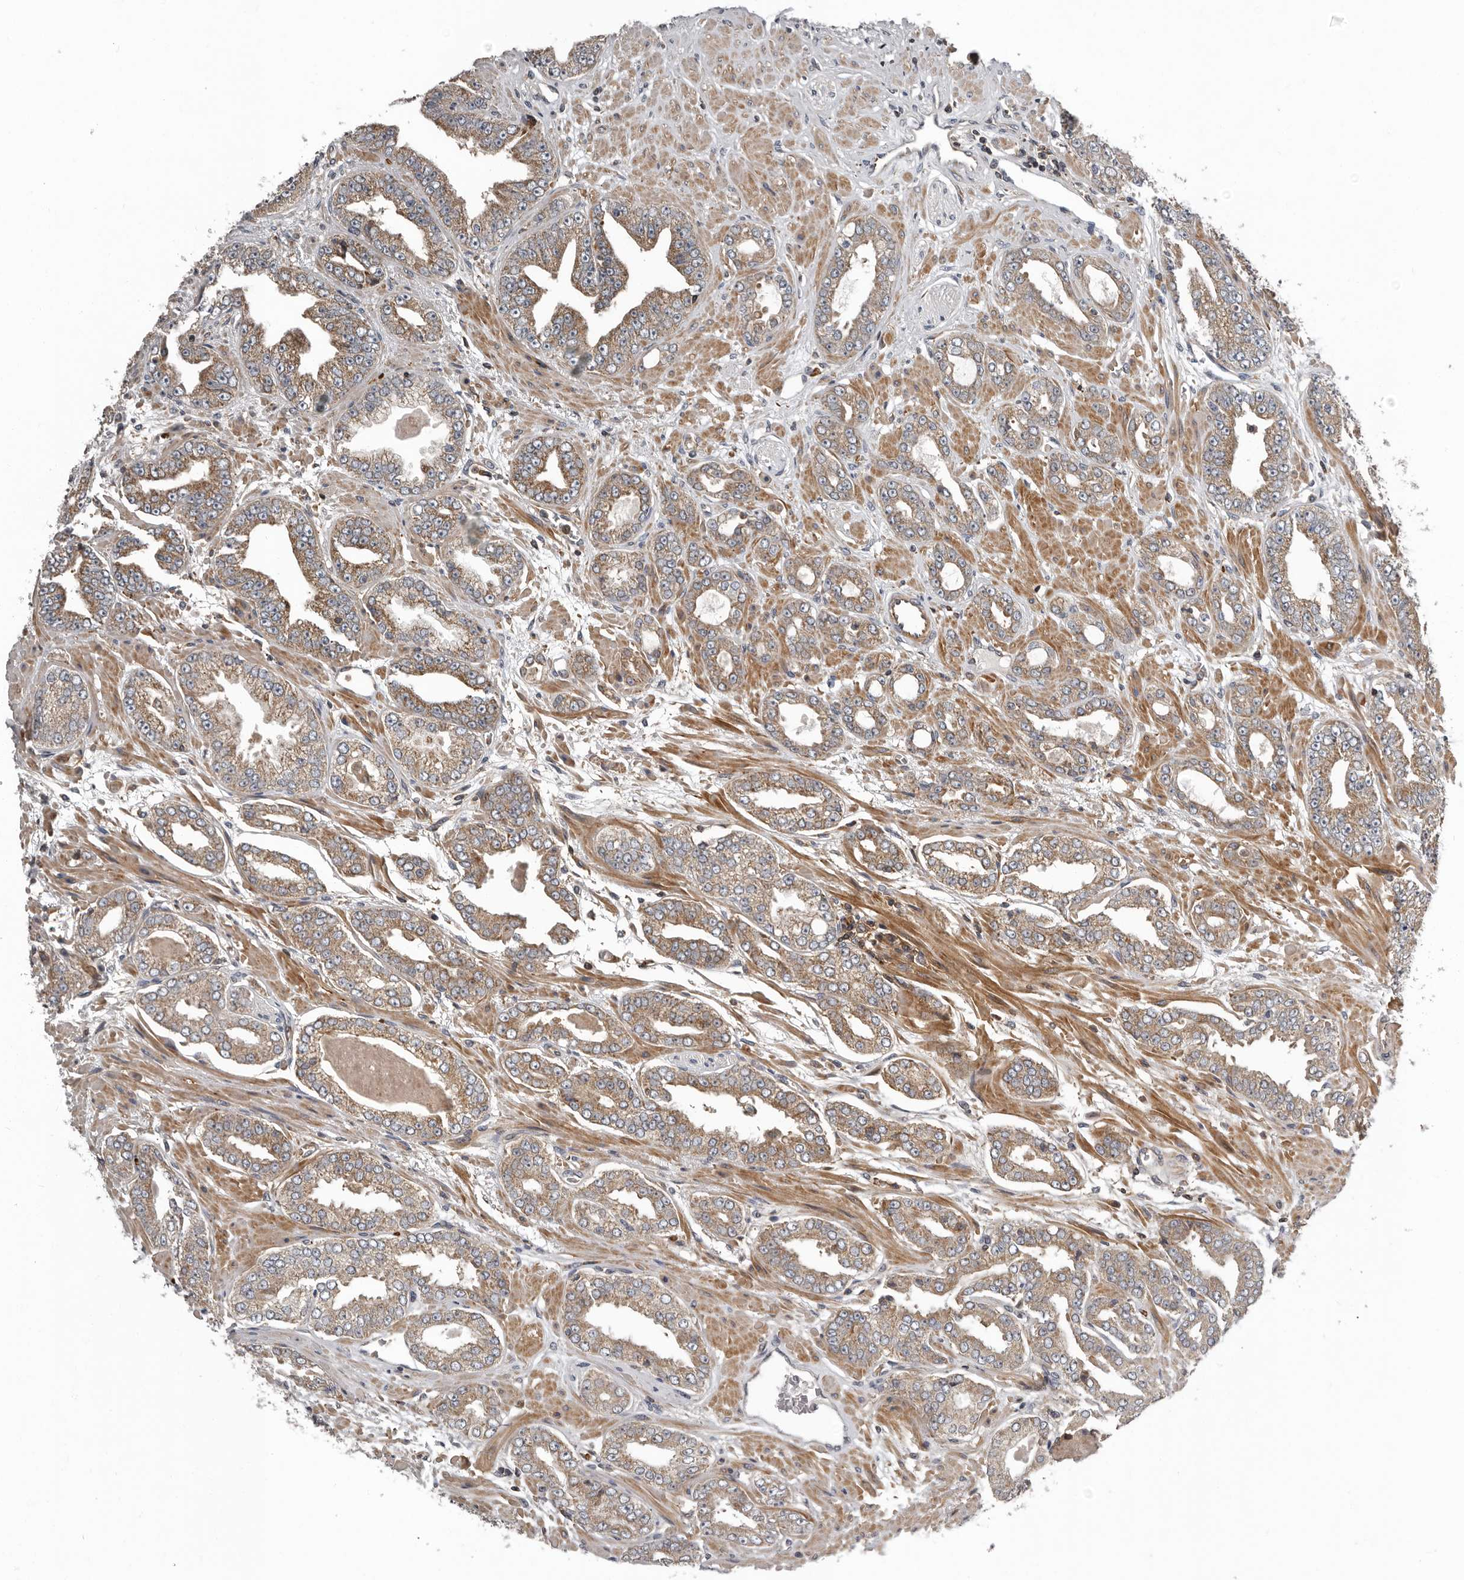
{"staining": {"intensity": "moderate", "quantity": ">75%", "location": "cytoplasmic/membranous"}, "tissue": "prostate cancer", "cell_type": "Tumor cells", "image_type": "cancer", "snomed": [{"axis": "morphology", "description": "Adenocarcinoma, High grade"}, {"axis": "topography", "description": "Prostate"}], "caption": "Protein analysis of prostate adenocarcinoma (high-grade) tissue exhibits moderate cytoplasmic/membranous expression in about >75% of tumor cells.", "gene": "FBXO31", "patient": {"sex": "male", "age": 71}}